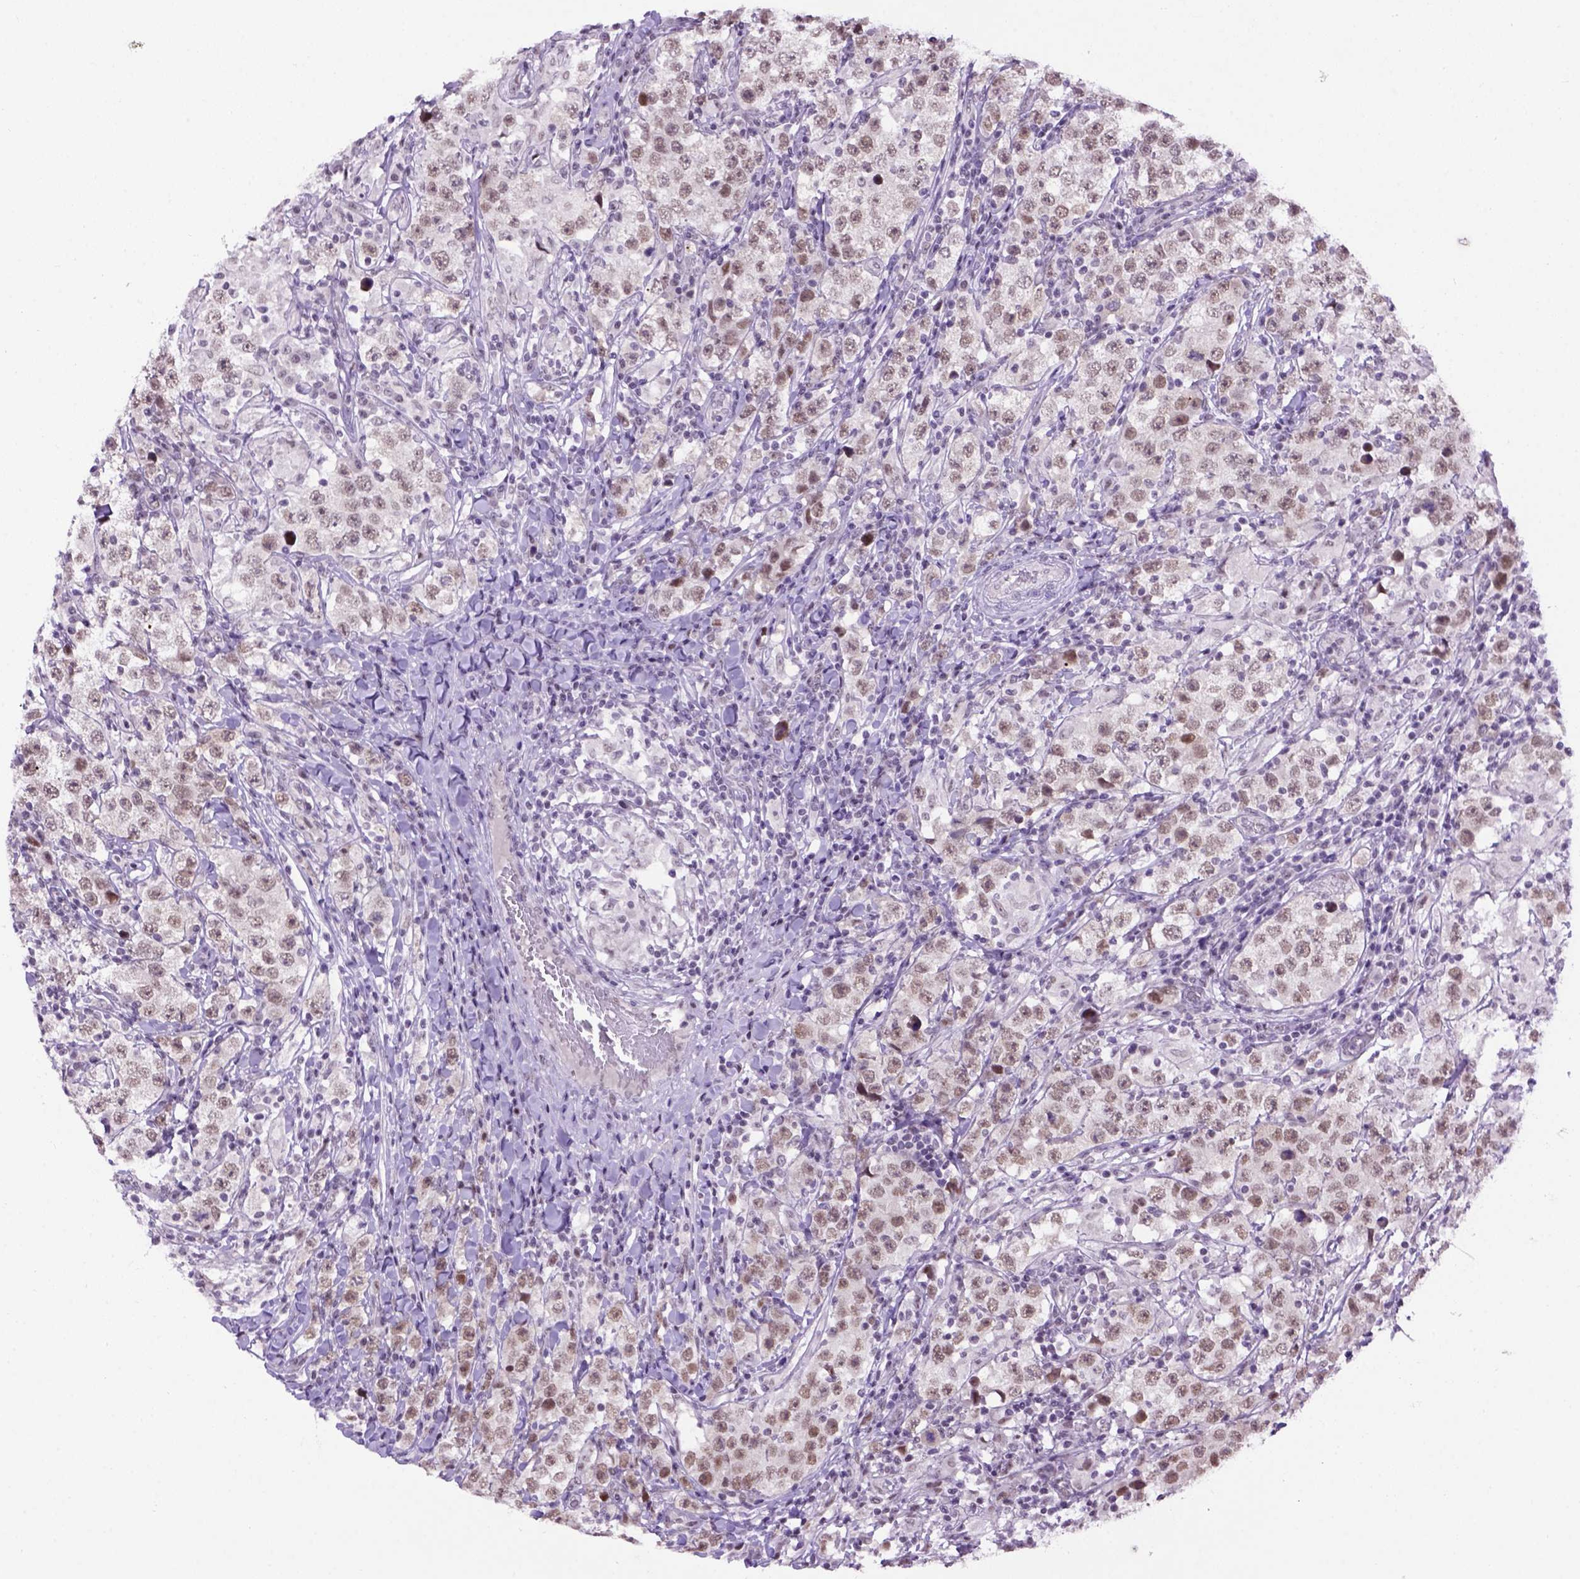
{"staining": {"intensity": "weak", "quantity": "25%-75%", "location": "nuclear"}, "tissue": "testis cancer", "cell_type": "Tumor cells", "image_type": "cancer", "snomed": [{"axis": "morphology", "description": "Seminoma, NOS"}, {"axis": "morphology", "description": "Carcinoma, Embryonal, NOS"}, {"axis": "topography", "description": "Testis"}], "caption": "About 25%-75% of tumor cells in human testis cancer (seminoma) display weak nuclear protein expression as visualized by brown immunohistochemical staining.", "gene": "TBPL1", "patient": {"sex": "male", "age": 41}}